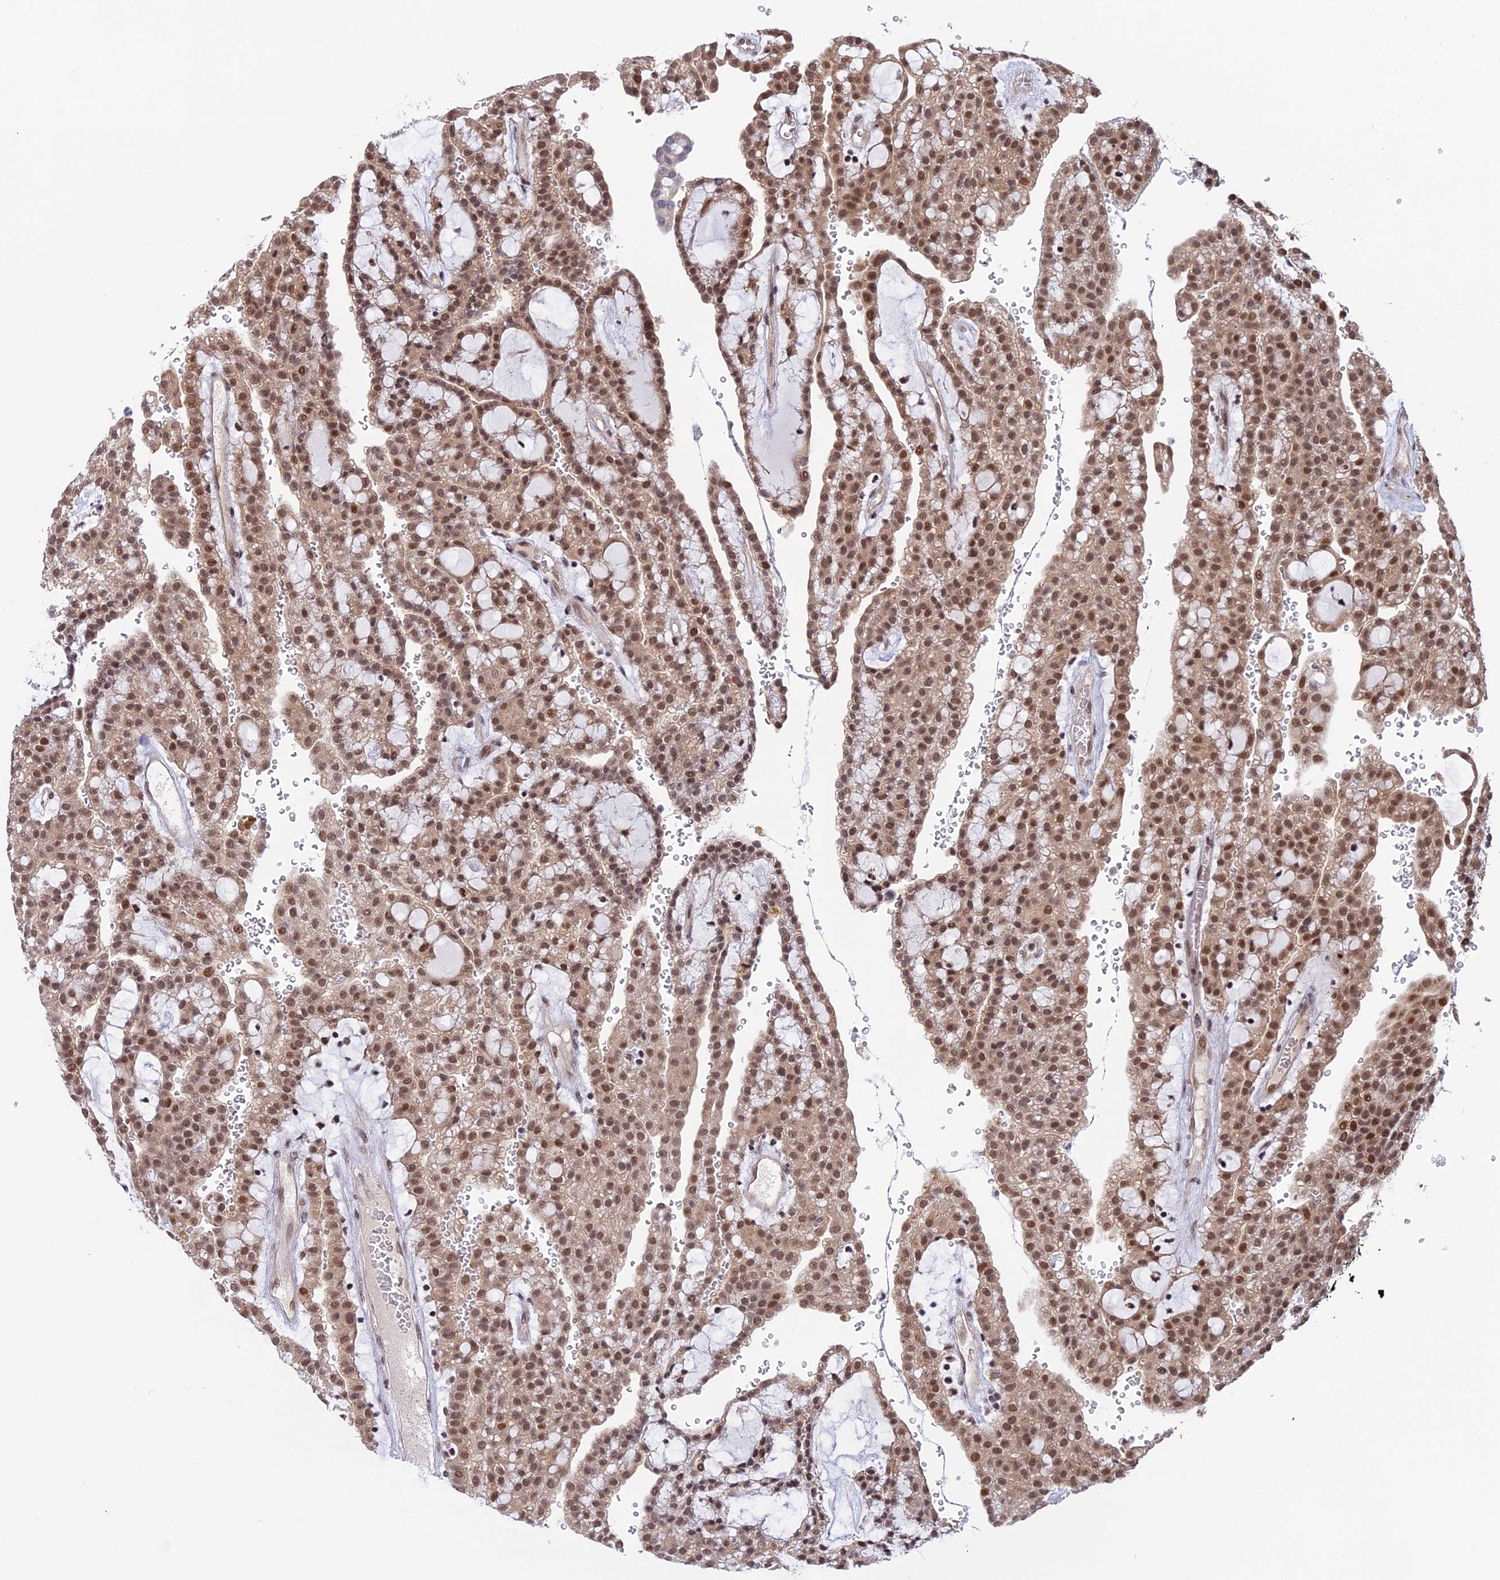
{"staining": {"intensity": "moderate", "quantity": ">75%", "location": "nuclear"}, "tissue": "renal cancer", "cell_type": "Tumor cells", "image_type": "cancer", "snomed": [{"axis": "morphology", "description": "Adenocarcinoma, NOS"}, {"axis": "topography", "description": "Kidney"}], "caption": "About >75% of tumor cells in renal adenocarcinoma exhibit moderate nuclear protein expression as visualized by brown immunohistochemical staining.", "gene": "POLR2C", "patient": {"sex": "male", "age": 63}}